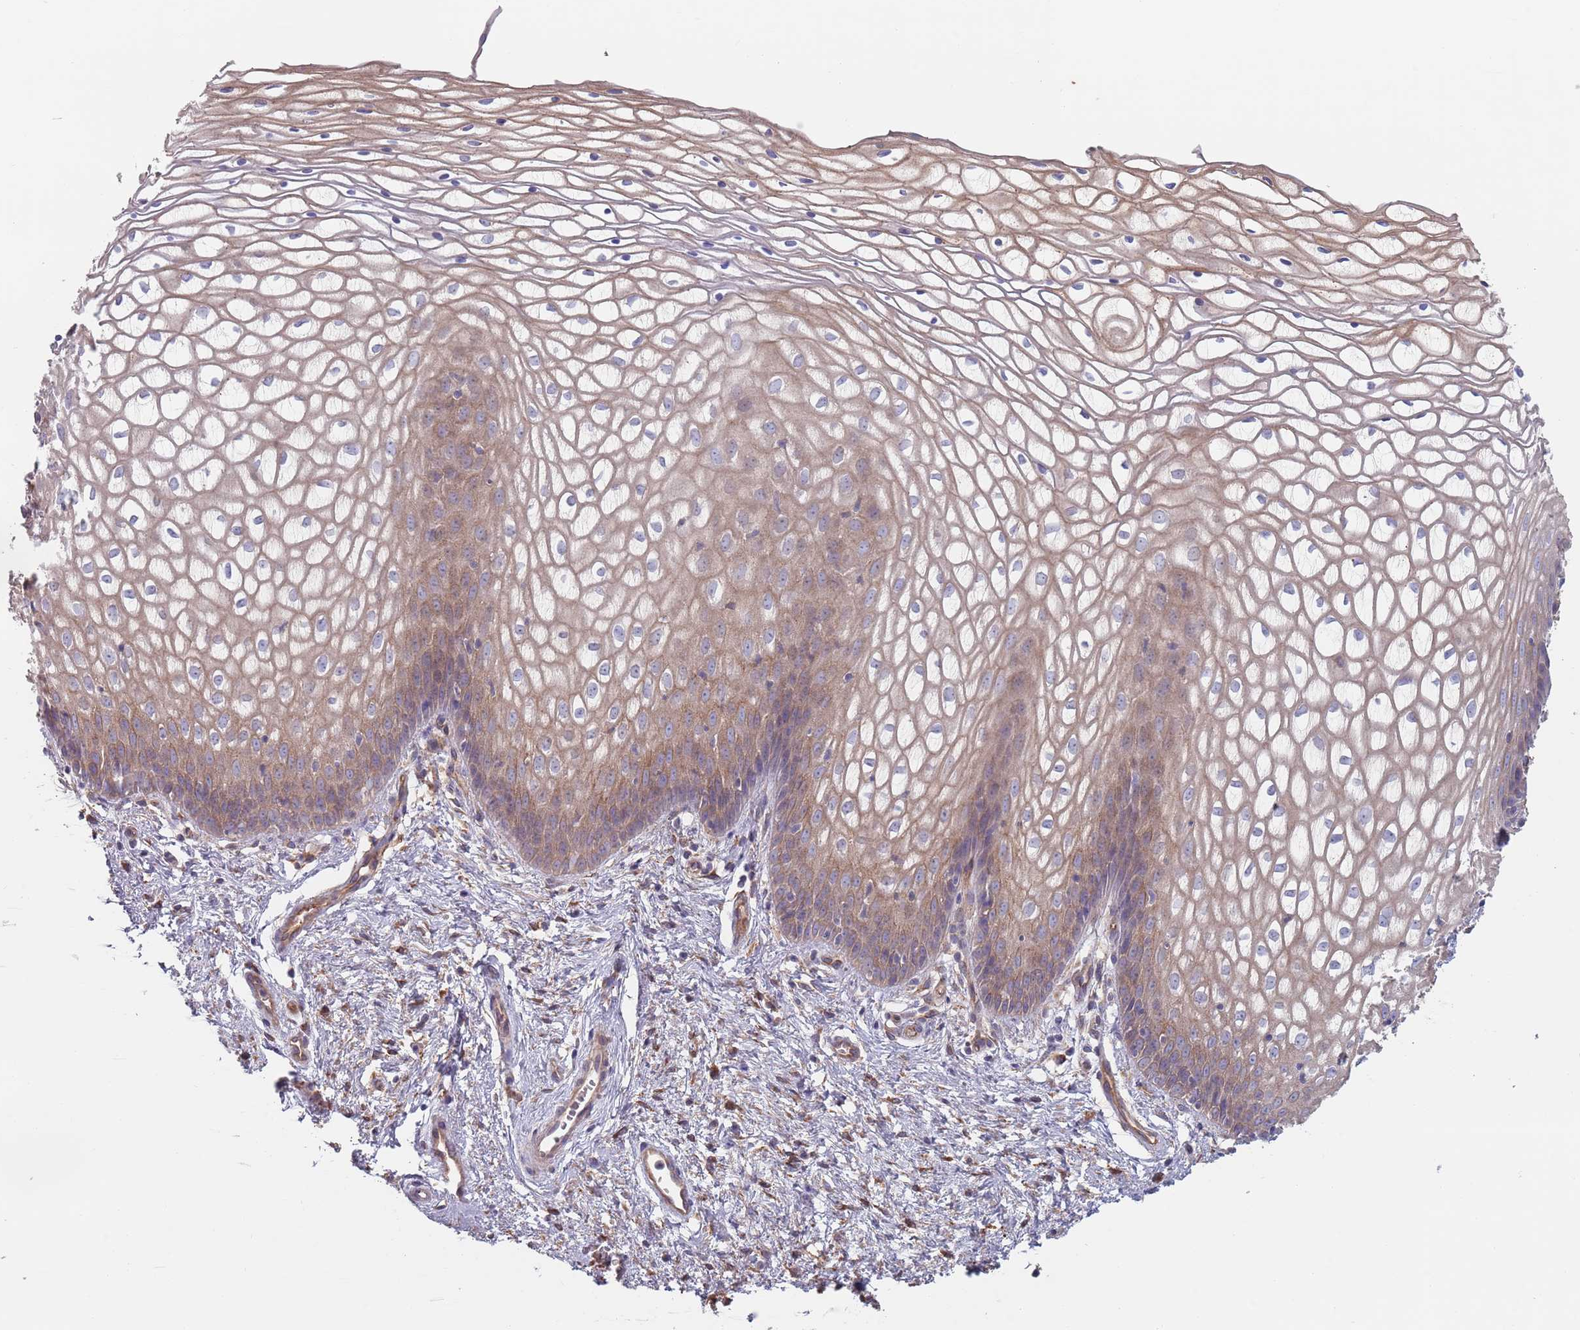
{"staining": {"intensity": "weak", "quantity": "25%-75%", "location": "cytoplasmic/membranous"}, "tissue": "vagina", "cell_type": "Squamous epithelial cells", "image_type": "normal", "snomed": [{"axis": "morphology", "description": "Normal tissue, NOS"}, {"axis": "topography", "description": "Vagina"}], "caption": "A high-resolution image shows immunohistochemistry staining of unremarkable vagina, which reveals weak cytoplasmic/membranous positivity in about 25%-75% of squamous epithelial cells.", "gene": "APPL2", "patient": {"sex": "female", "age": 34}}